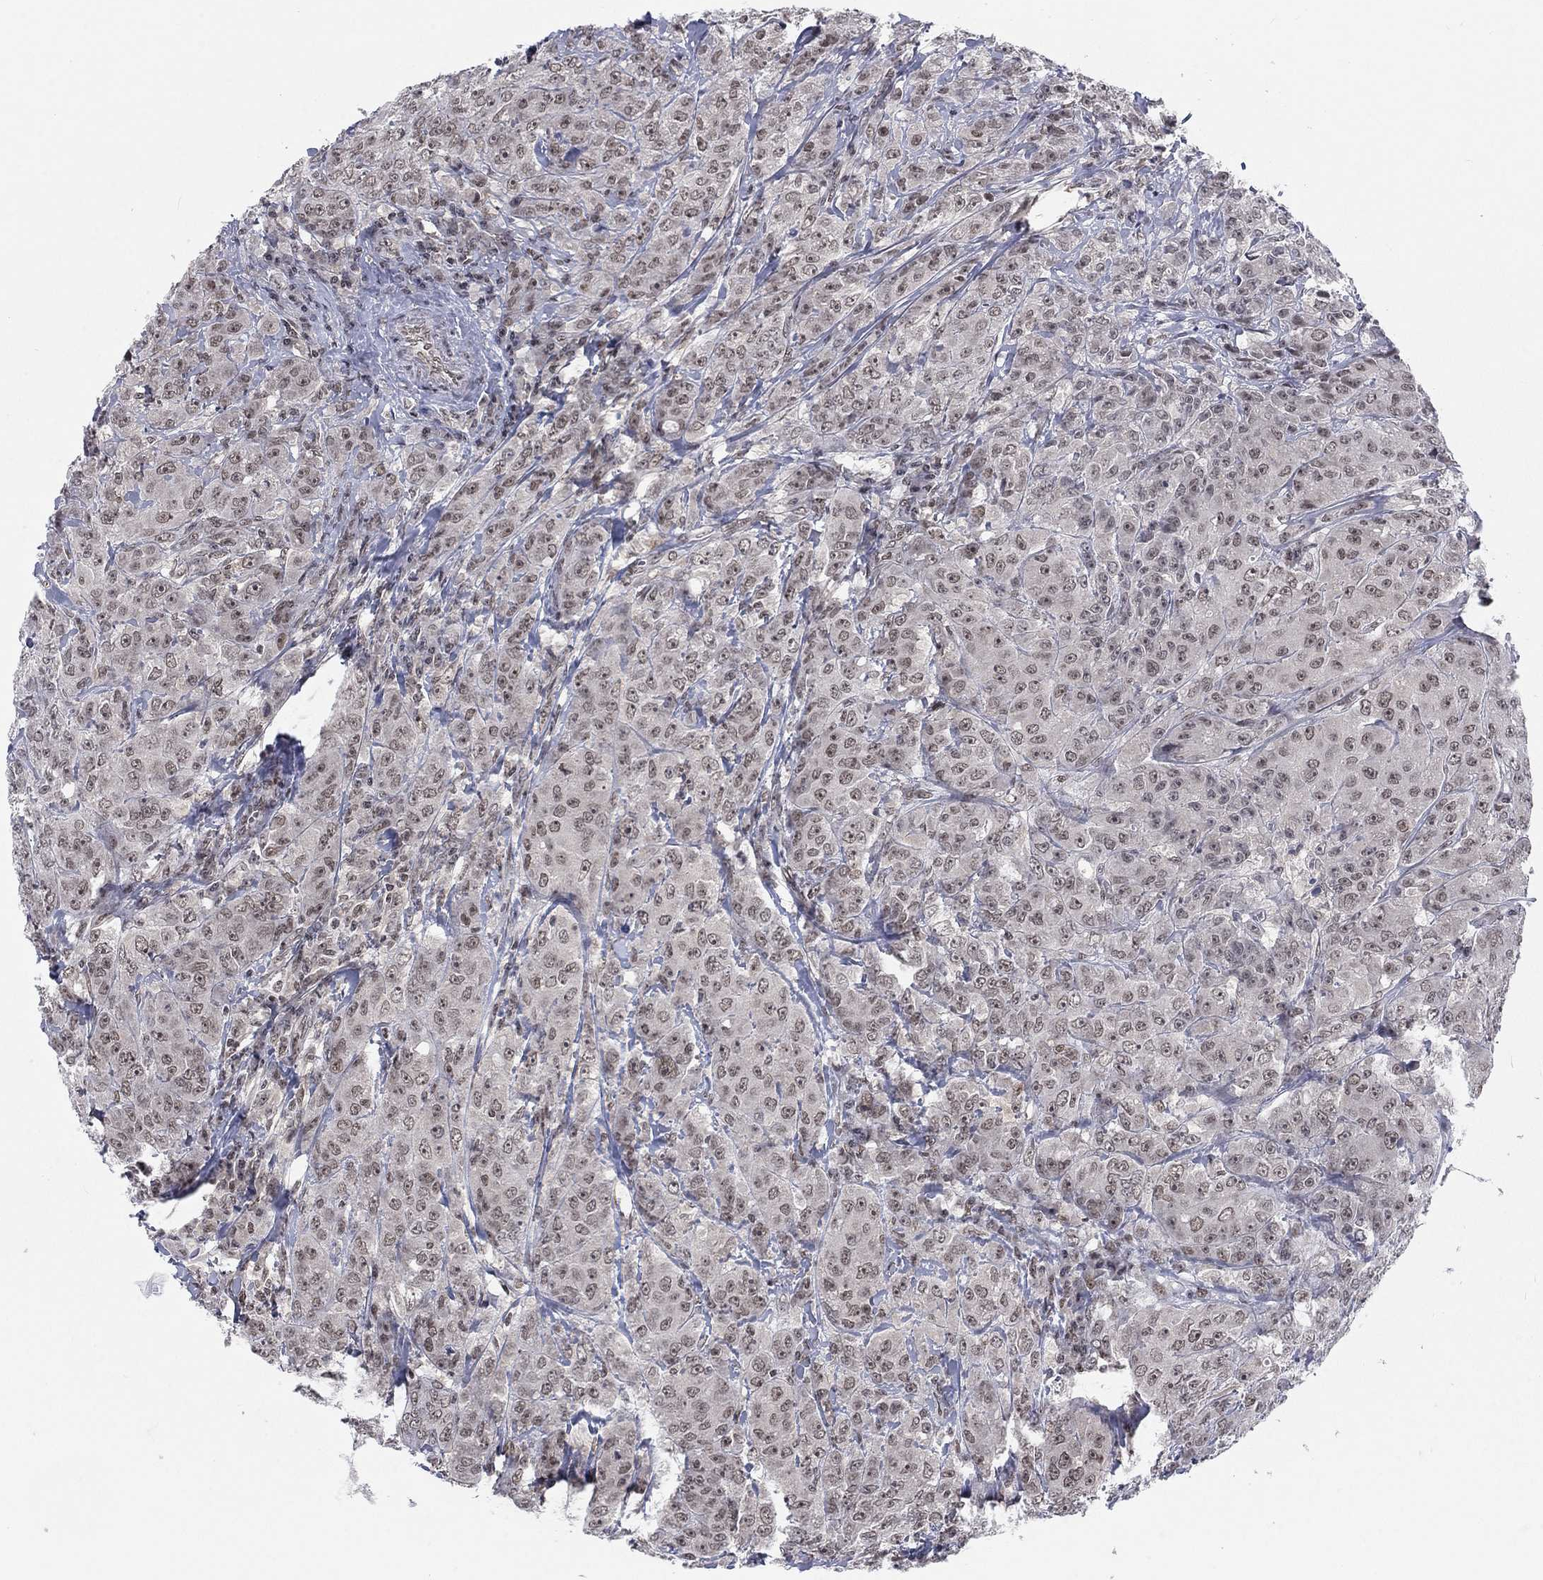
{"staining": {"intensity": "moderate", "quantity": "25%-75%", "location": "nuclear"}, "tissue": "breast cancer", "cell_type": "Tumor cells", "image_type": "cancer", "snomed": [{"axis": "morphology", "description": "Duct carcinoma"}, {"axis": "topography", "description": "Breast"}], "caption": "Protein expression analysis of breast invasive ductal carcinoma exhibits moderate nuclear staining in about 25%-75% of tumor cells. (DAB IHC, brown staining for protein, blue staining for nuclei).", "gene": "FYTTD1", "patient": {"sex": "female", "age": 43}}